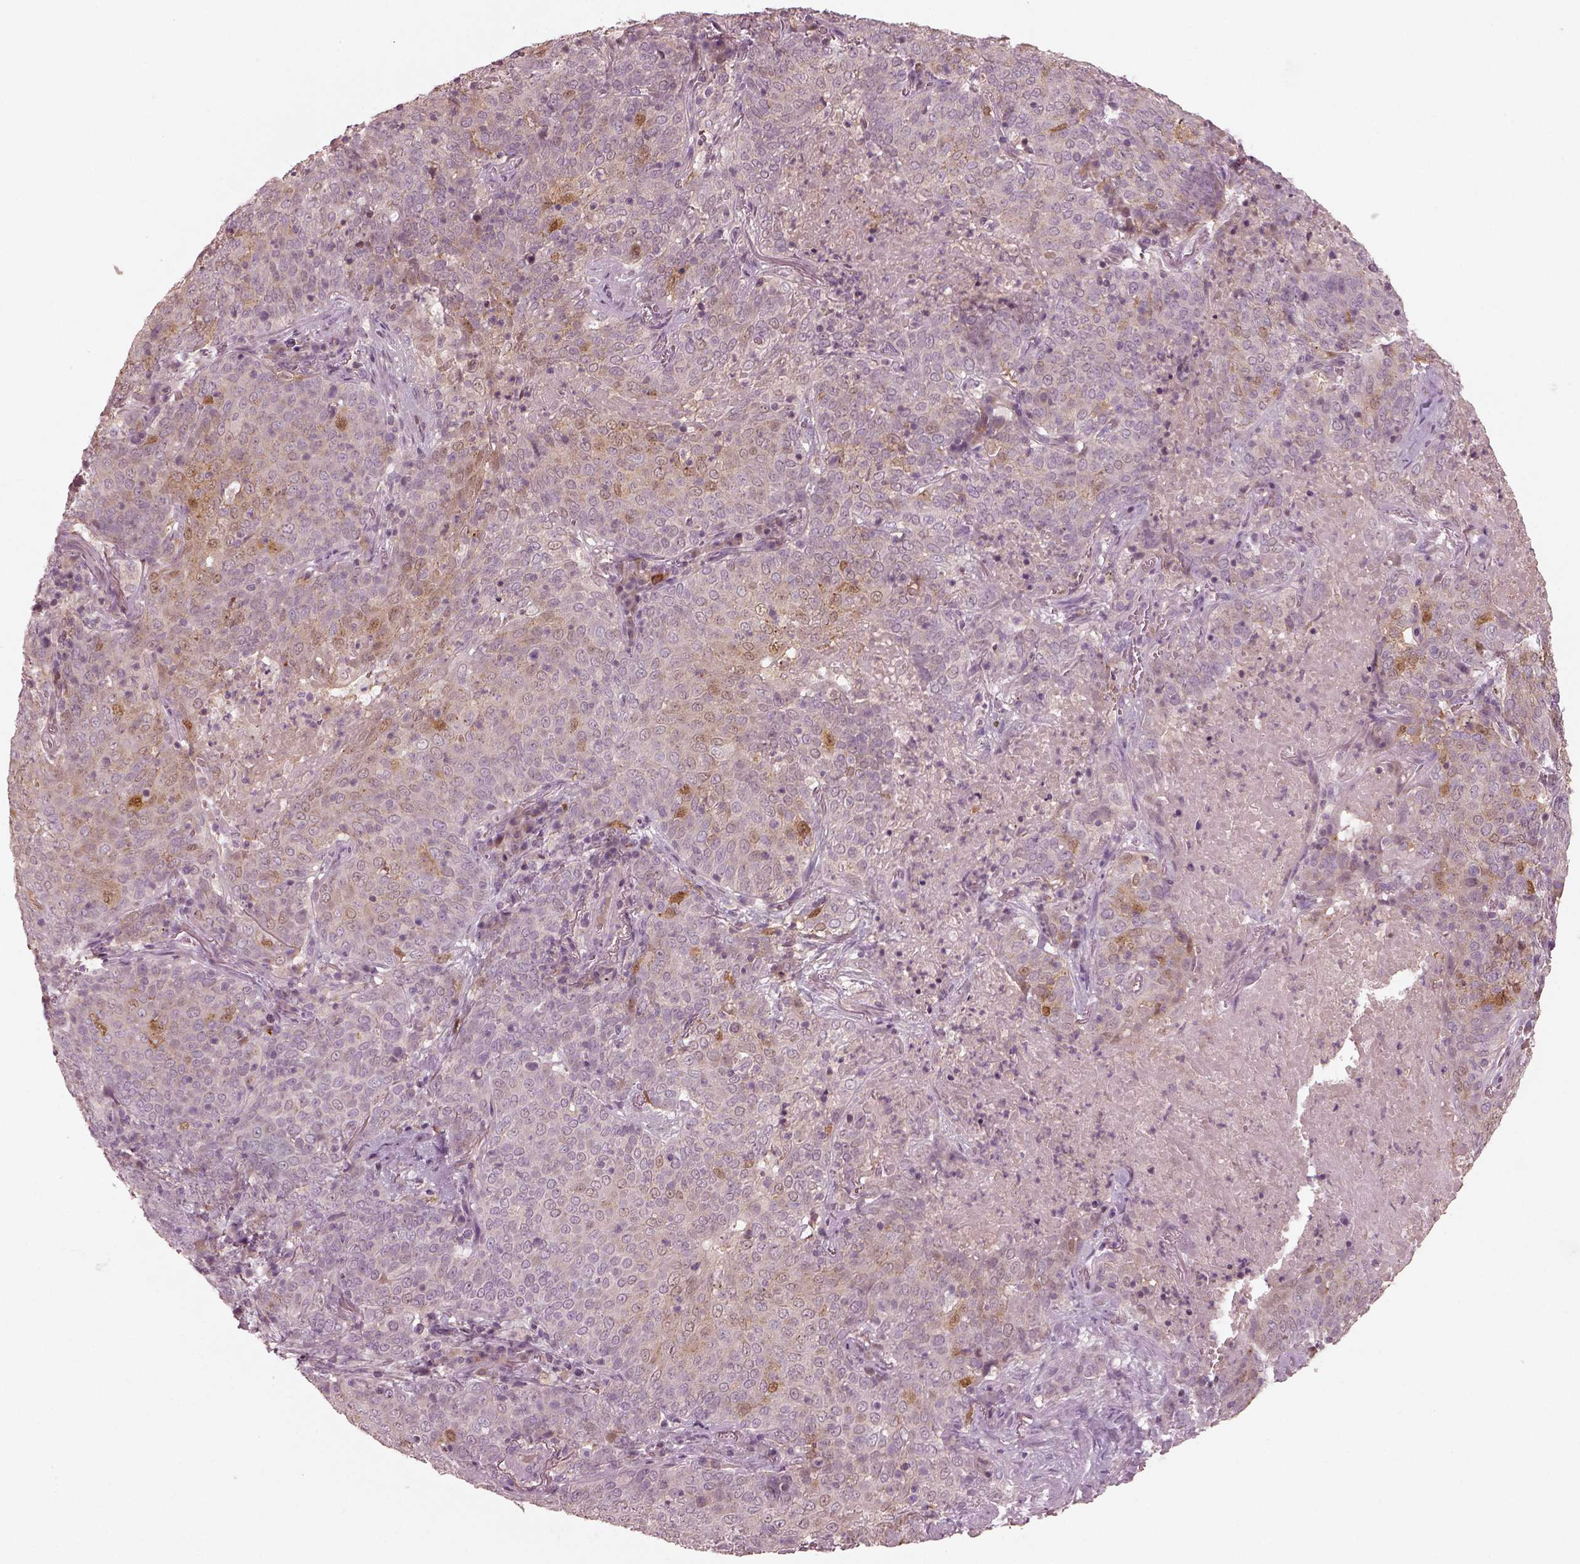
{"staining": {"intensity": "moderate", "quantity": "<25%", "location": "cytoplasmic/membranous,nuclear"}, "tissue": "lung cancer", "cell_type": "Tumor cells", "image_type": "cancer", "snomed": [{"axis": "morphology", "description": "Squamous cell carcinoma, NOS"}, {"axis": "topography", "description": "Lung"}], "caption": "Lung cancer stained with a protein marker displays moderate staining in tumor cells.", "gene": "SDCBP2", "patient": {"sex": "male", "age": 82}}